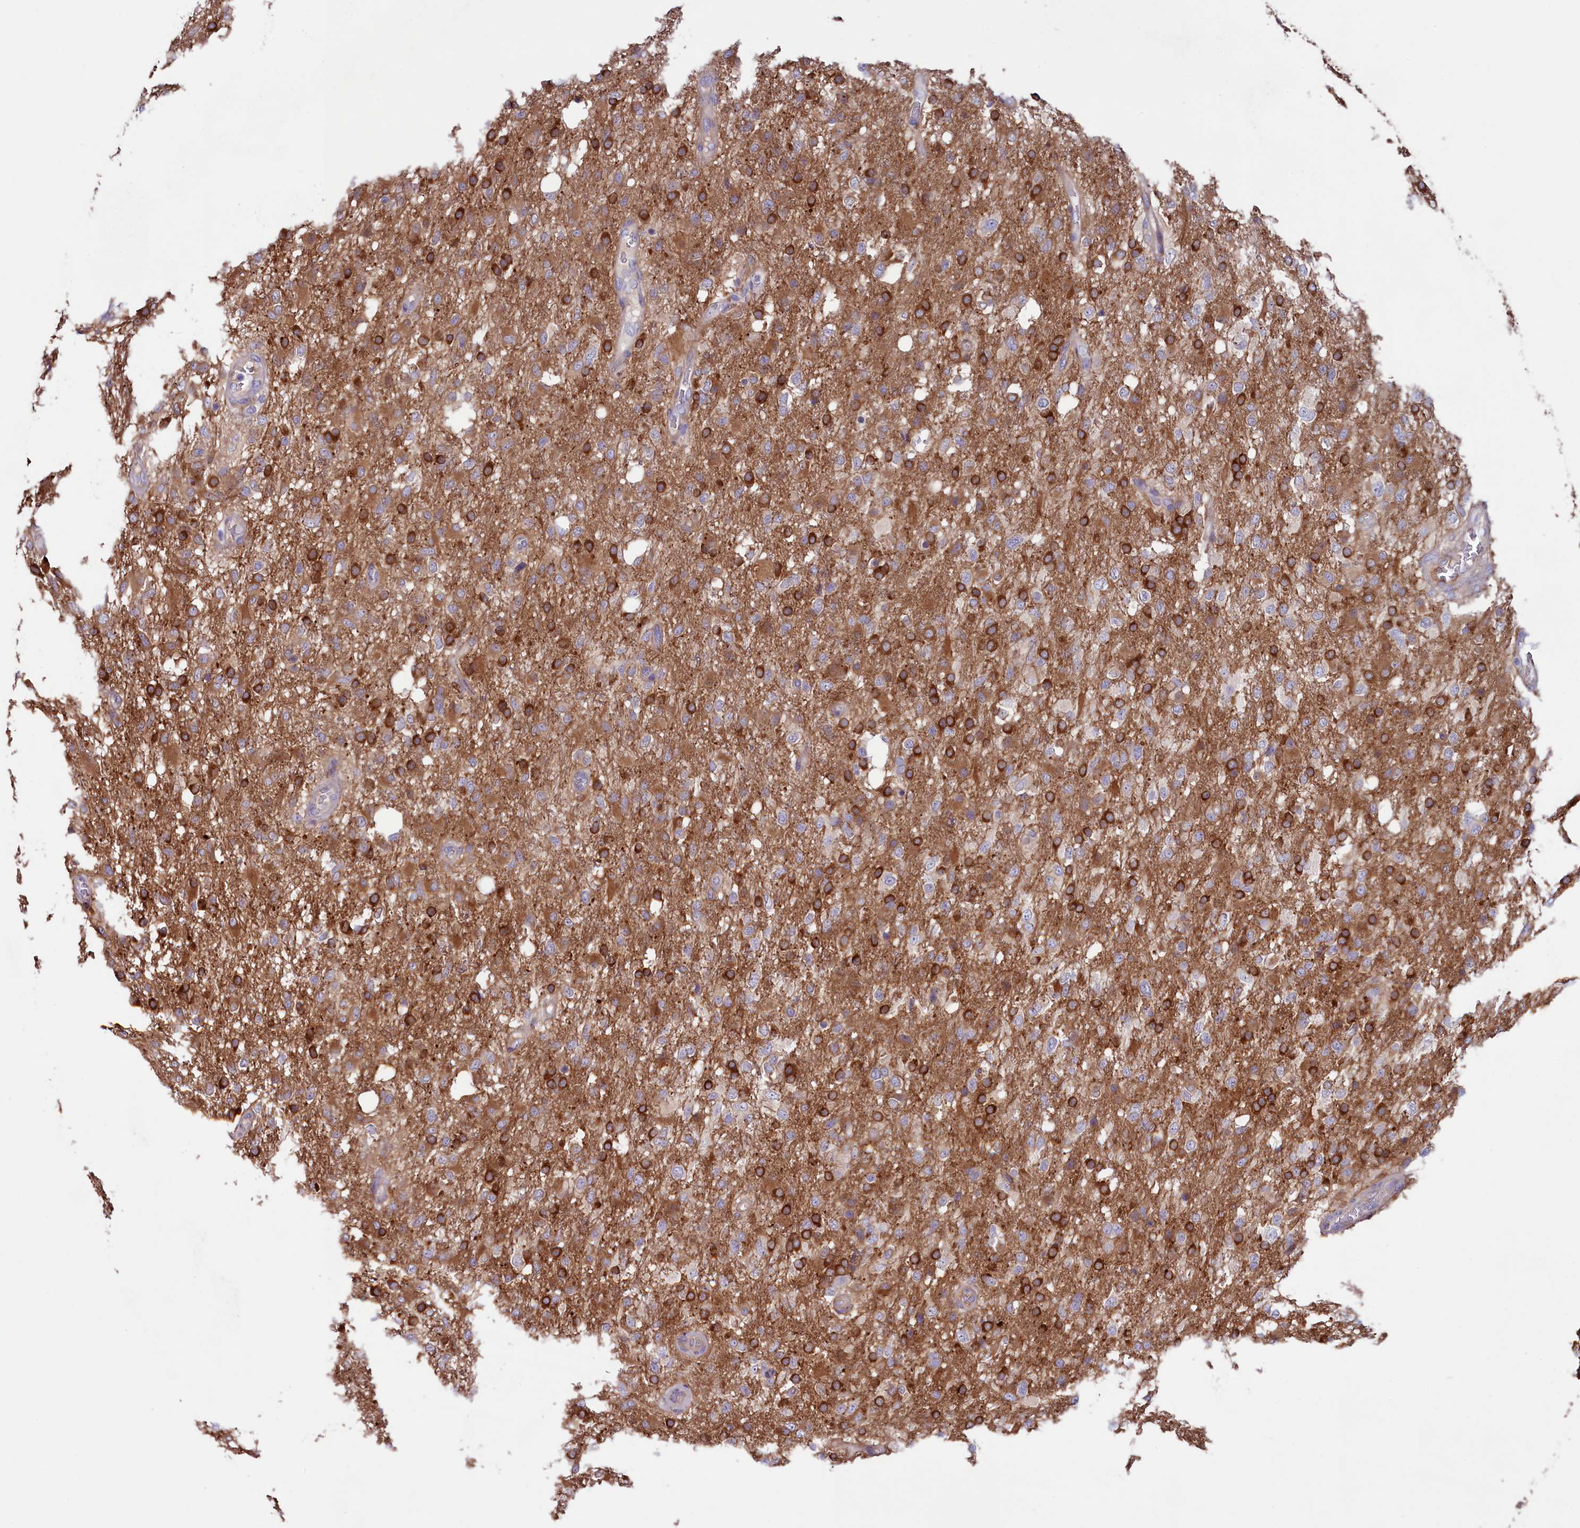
{"staining": {"intensity": "strong", "quantity": "25%-75%", "location": "cytoplasmic/membranous"}, "tissue": "glioma", "cell_type": "Tumor cells", "image_type": "cancer", "snomed": [{"axis": "morphology", "description": "Glioma, malignant, High grade"}, {"axis": "topography", "description": "Brain"}], "caption": "Immunohistochemistry of malignant glioma (high-grade) reveals high levels of strong cytoplasmic/membranous positivity in approximately 25%-75% of tumor cells.", "gene": "GPR108", "patient": {"sex": "female", "age": 74}}